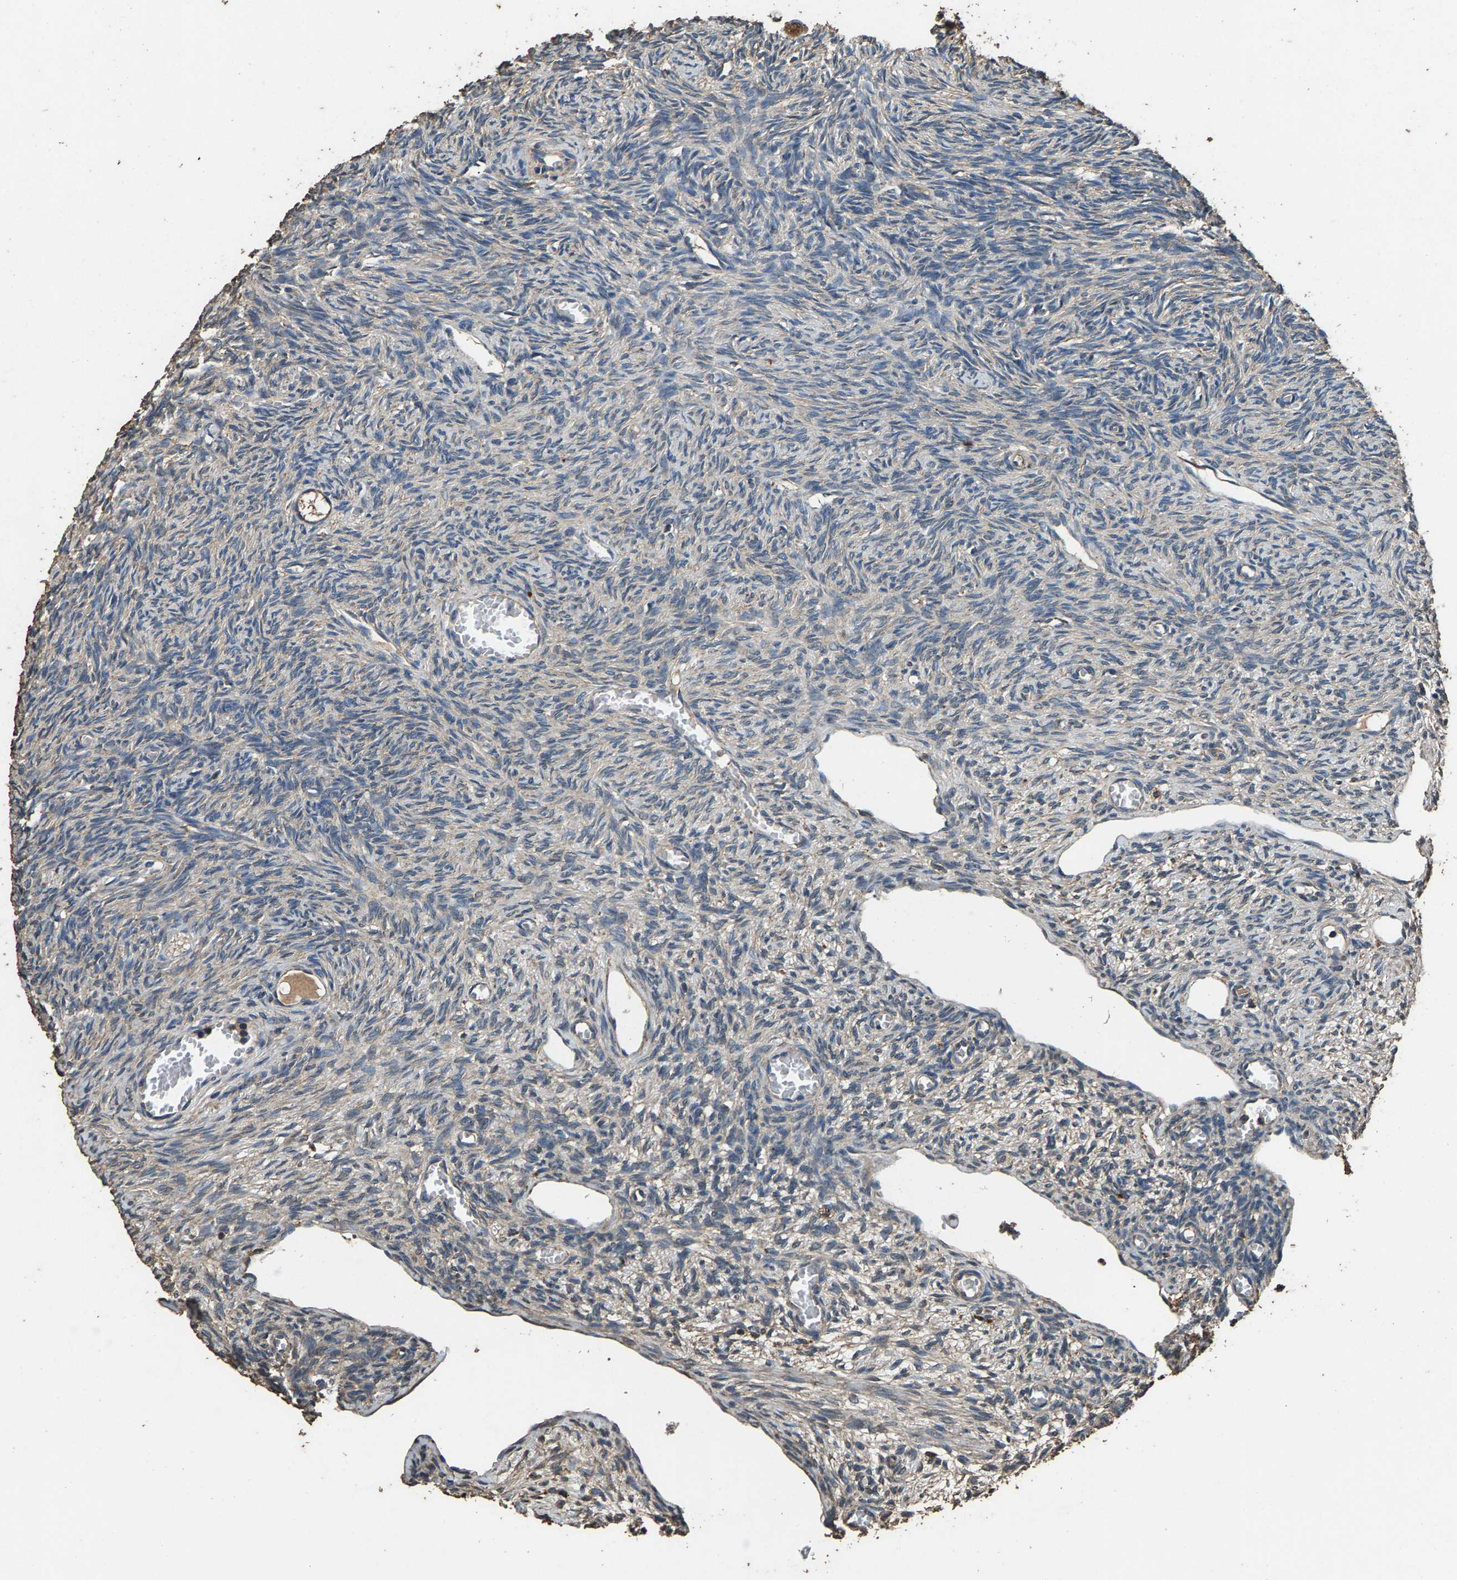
{"staining": {"intensity": "weak", "quantity": "25%-75%", "location": "cytoplasmic/membranous"}, "tissue": "ovary", "cell_type": "Follicle cells", "image_type": "normal", "snomed": [{"axis": "morphology", "description": "Normal tissue, NOS"}, {"axis": "topography", "description": "Ovary"}], "caption": "Ovary stained for a protein (brown) shows weak cytoplasmic/membranous positive positivity in about 25%-75% of follicle cells.", "gene": "MRPL27", "patient": {"sex": "female", "age": 27}}